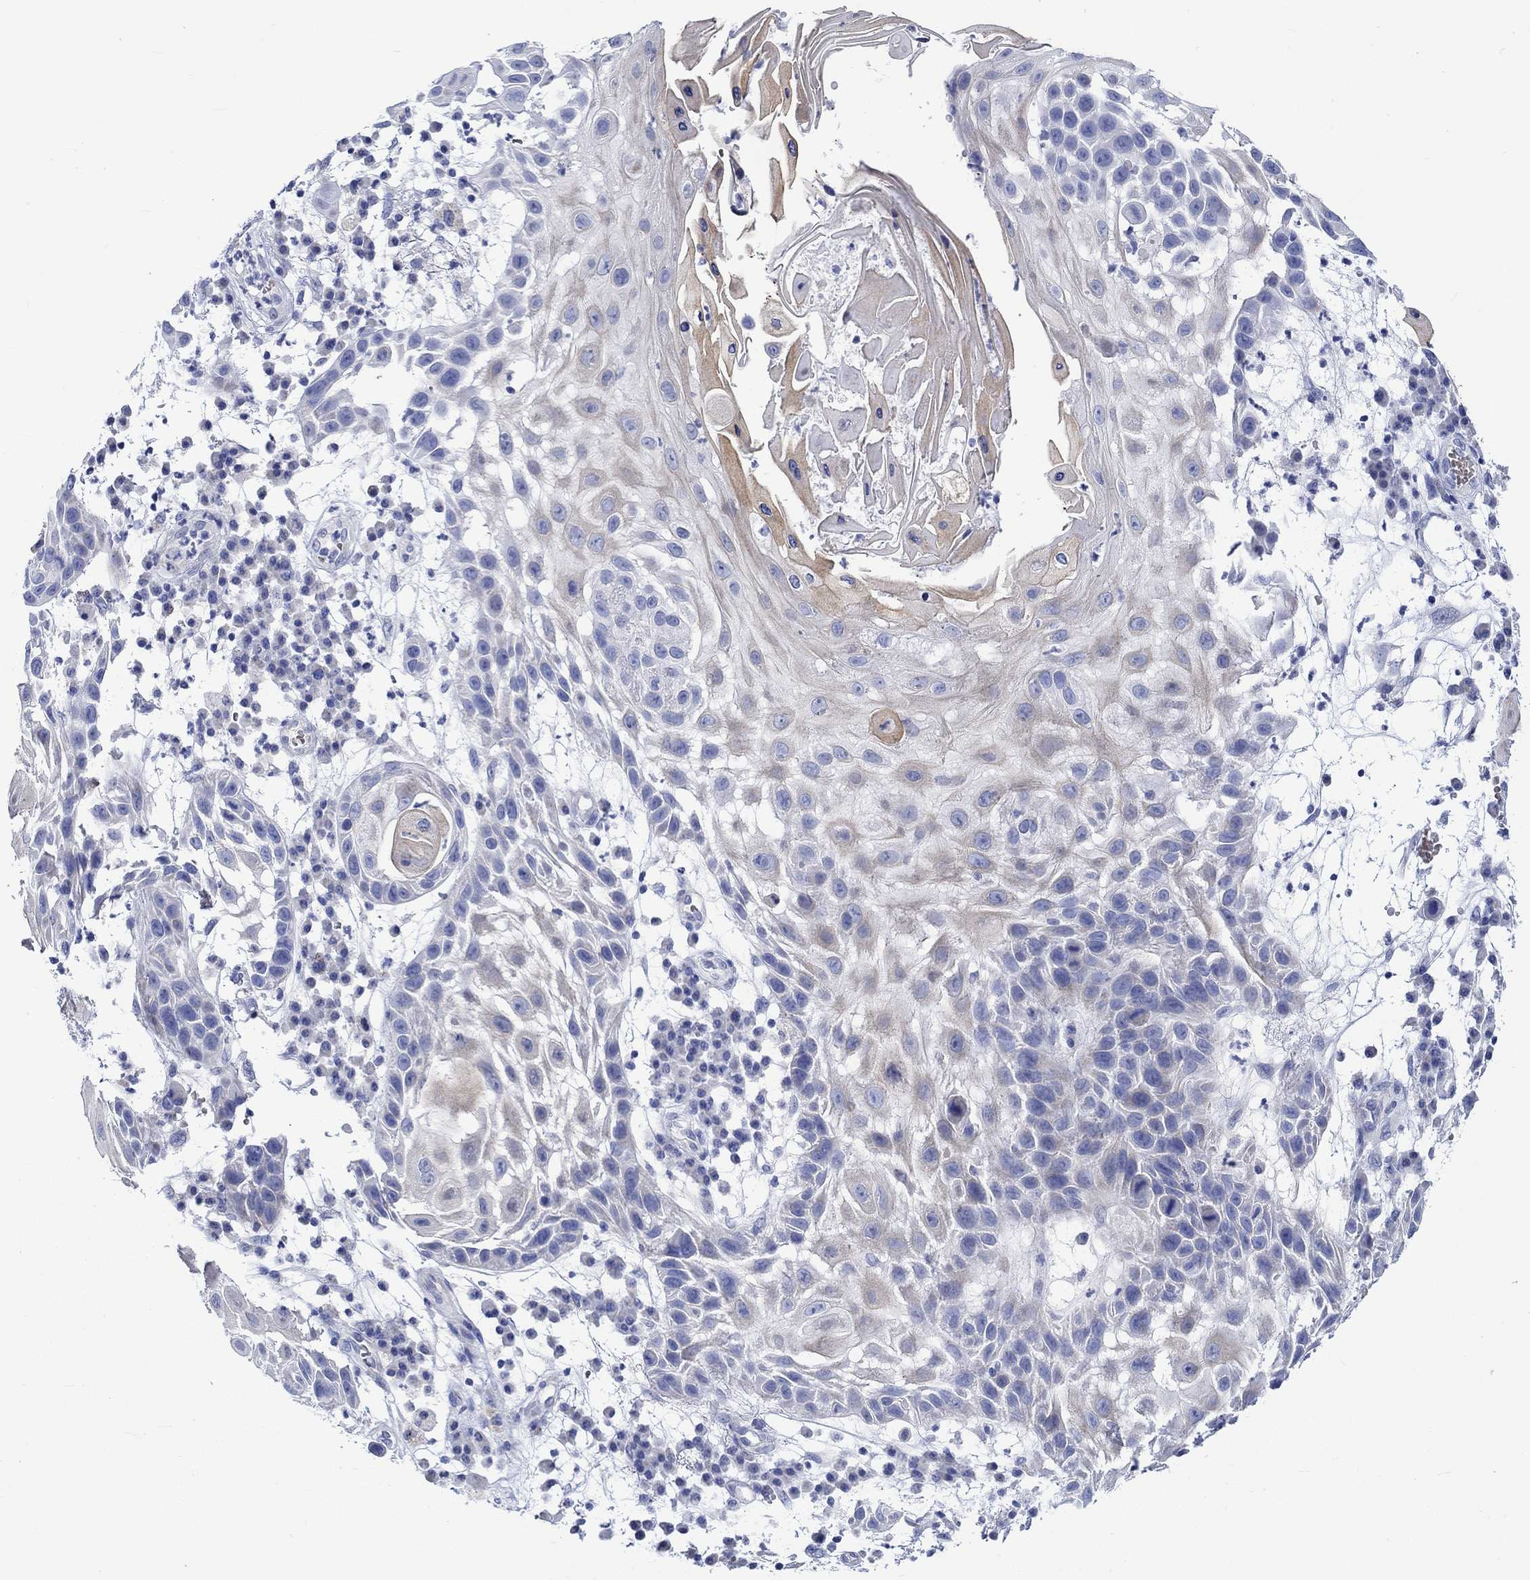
{"staining": {"intensity": "negative", "quantity": "none", "location": "none"}, "tissue": "skin cancer", "cell_type": "Tumor cells", "image_type": "cancer", "snomed": [{"axis": "morphology", "description": "Normal tissue, NOS"}, {"axis": "morphology", "description": "Squamous cell carcinoma, NOS"}, {"axis": "topography", "description": "Skin"}], "caption": "Photomicrograph shows no protein expression in tumor cells of skin squamous cell carcinoma tissue.", "gene": "NRIP3", "patient": {"sex": "male", "age": 79}}